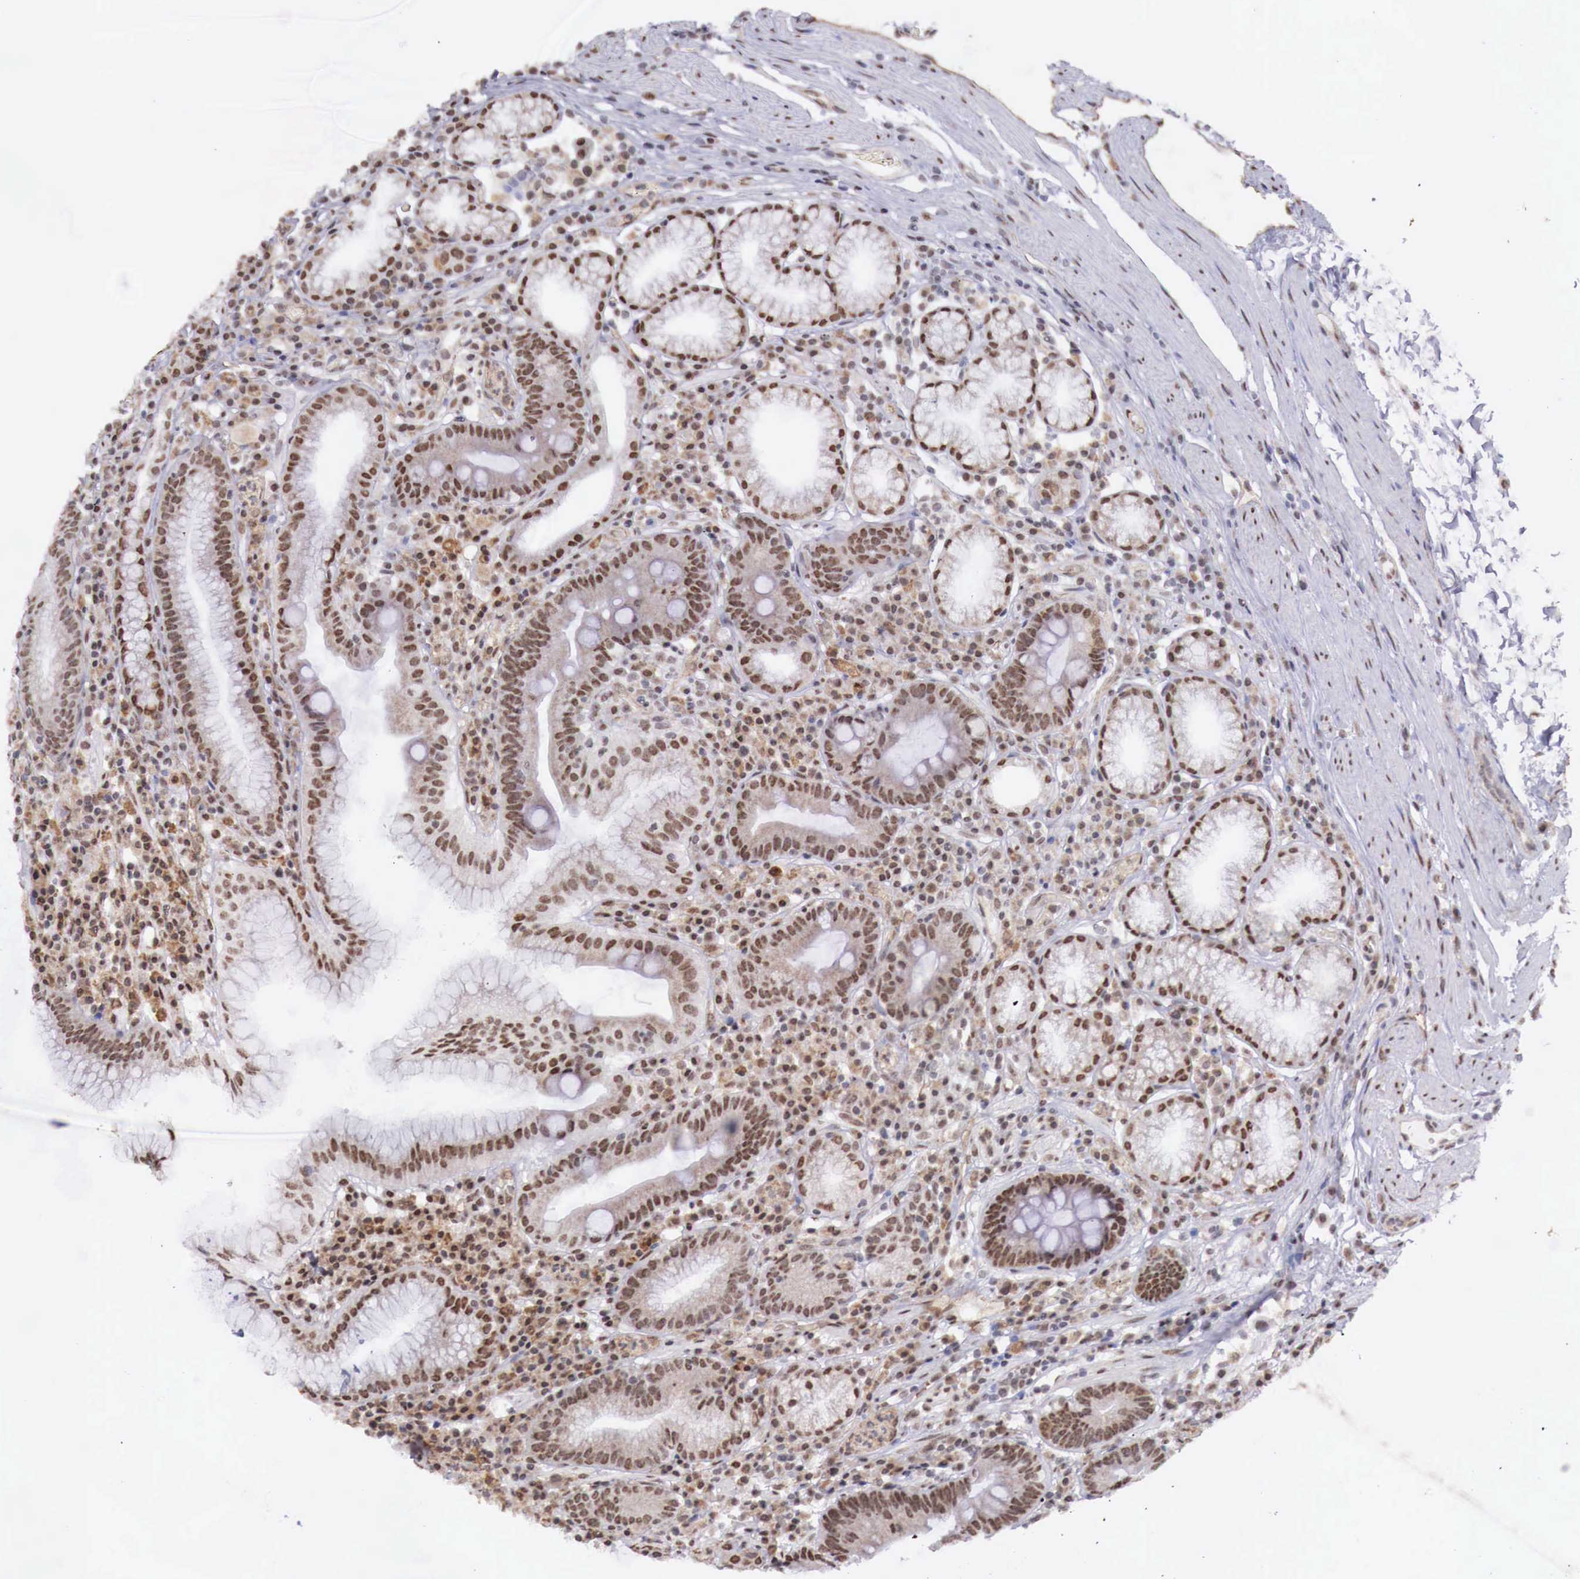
{"staining": {"intensity": "strong", "quantity": ">75%", "location": "nuclear"}, "tissue": "stomach", "cell_type": "Glandular cells", "image_type": "normal", "snomed": [{"axis": "morphology", "description": "Normal tissue, NOS"}, {"axis": "topography", "description": "Stomach, lower"}], "caption": "The photomicrograph shows staining of unremarkable stomach, revealing strong nuclear protein expression (brown color) within glandular cells.", "gene": "FOXP2", "patient": {"sex": "male", "age": 58}}